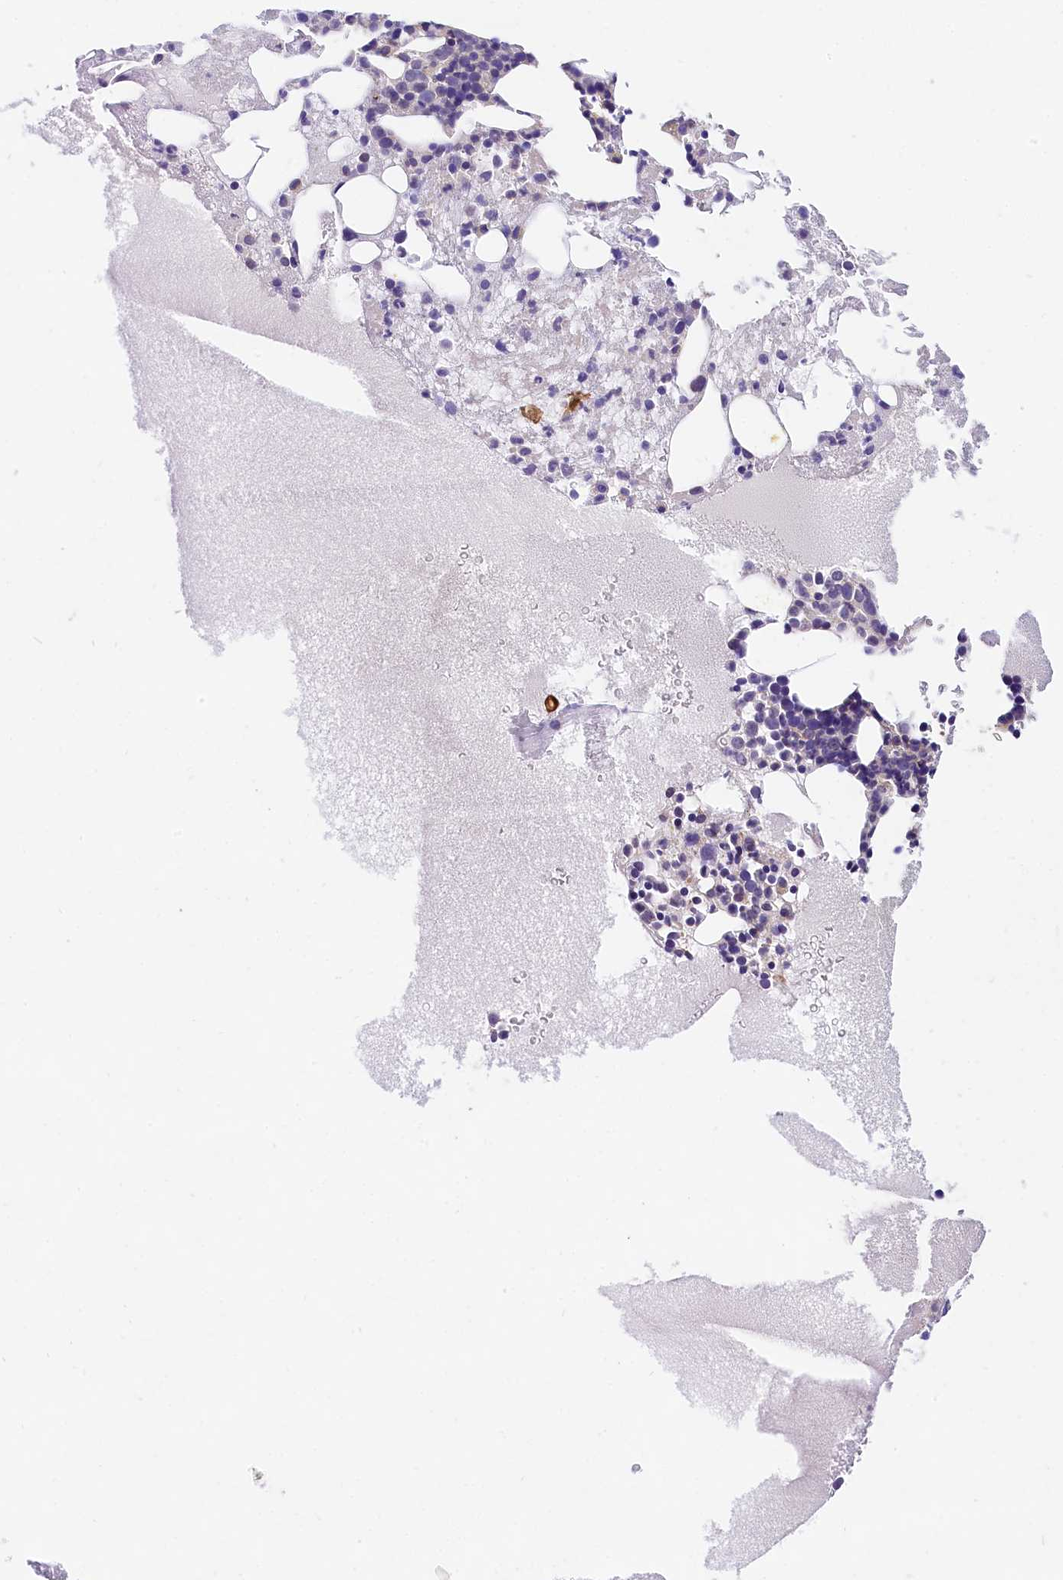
{"staining": {"intensity": "negative", "quantity": "none", "location": "none"}, "tissue": "bone marrow", "cell_type": "Hematopoietic cells", "image_type": "normal", "snomed": [{"axis": "morphology", "description": "Normal tissue, NOS"}, {"axis": "topography", "description": "Bone marrow"}], "caption": "Photomicrograph shows no significant protein positivity in hematopoietic cells of benign bone marrow. (DAB (3,3'-diaminobenzidine) immunohistochemistry, high magnification).", "gene": "OAS3", "patient": {"sex": "male", "age": 61}}